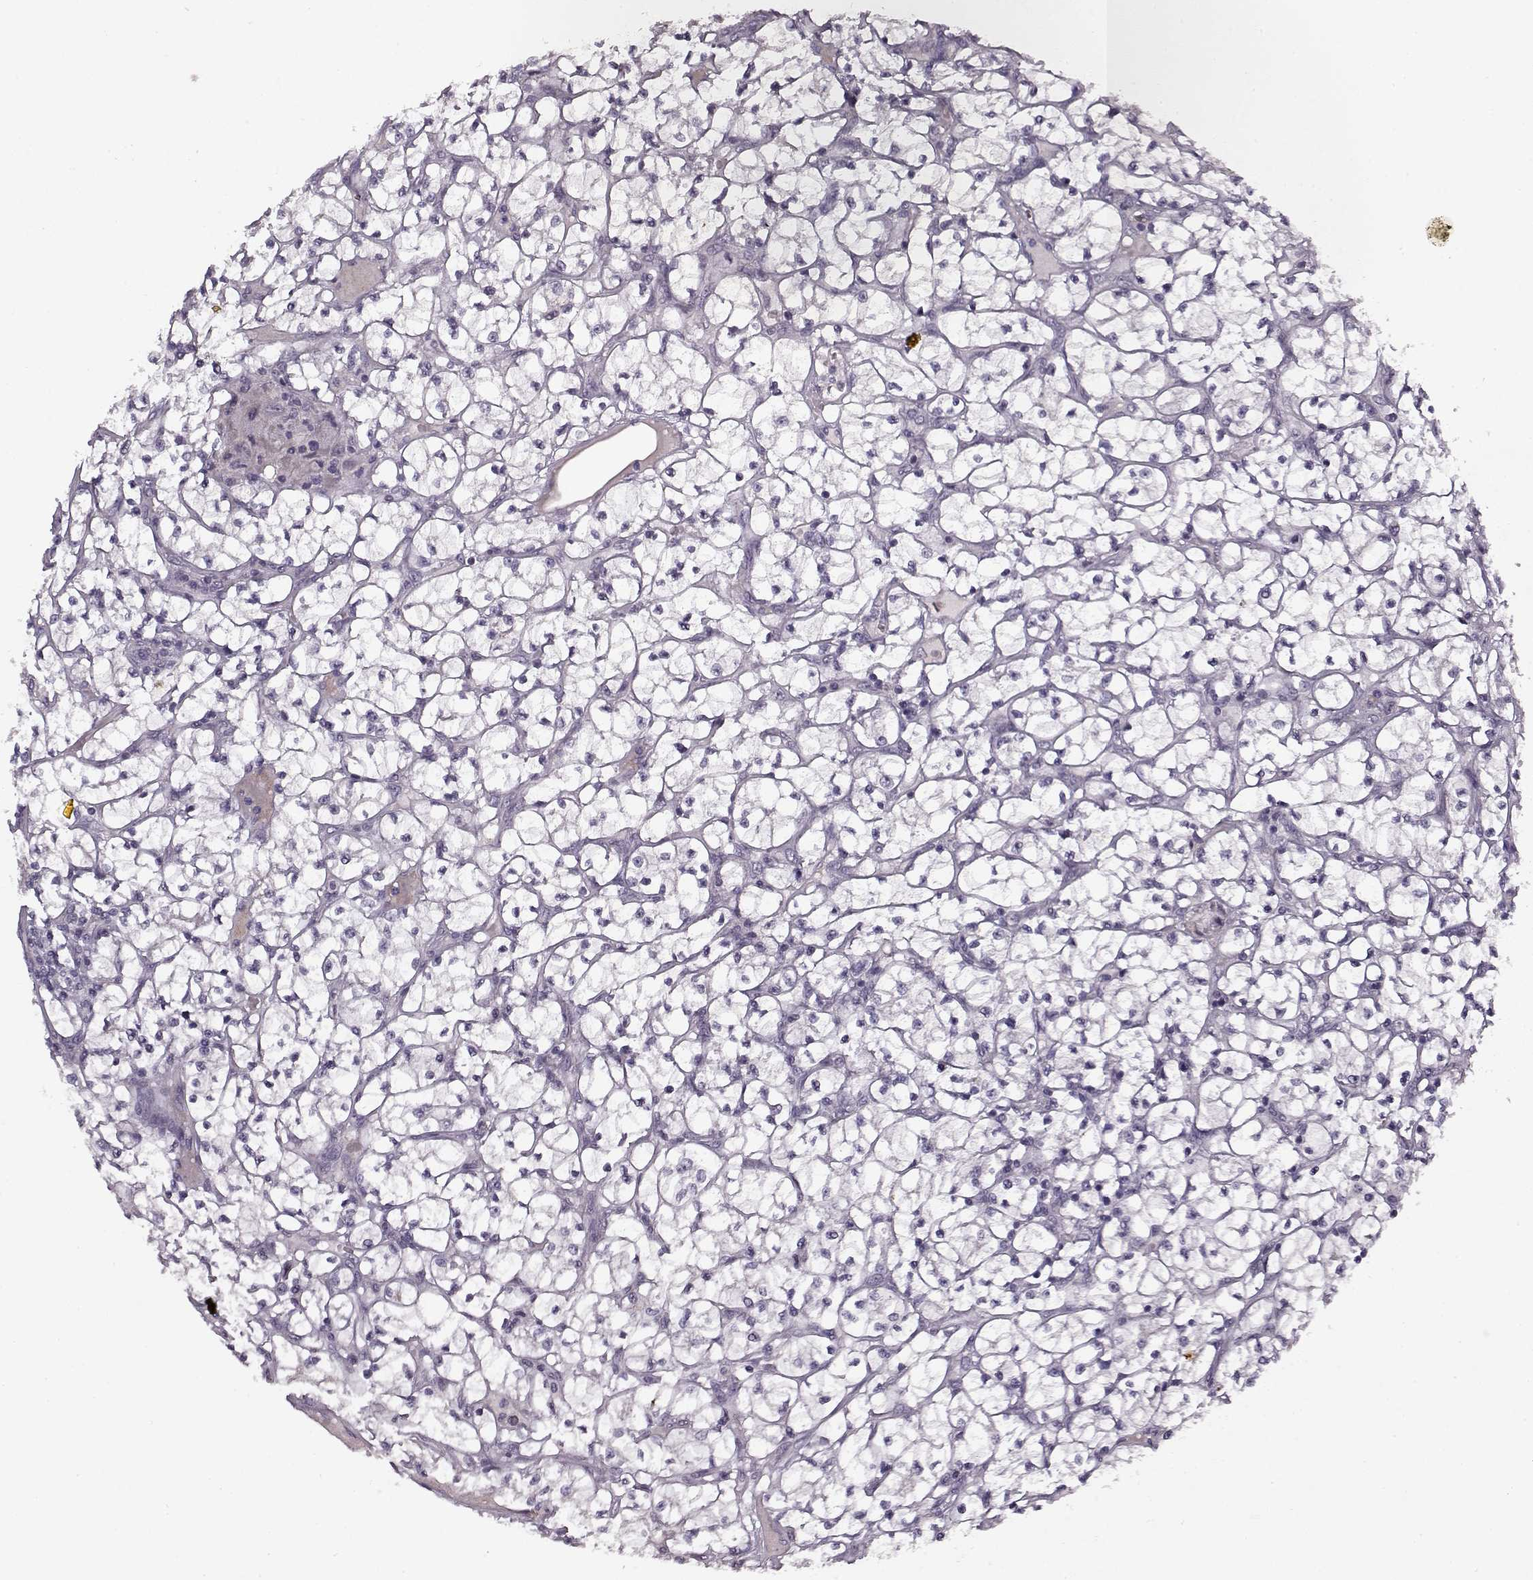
{"staining": {"intensity": "negative", "quantity": "none", "location": "none"}, "tissue": "renal cancer", "cell_type": "Tumor cells", "image_type": "cancer", "snomed": [{"axis": "morphology", "description": "Adenocarcinoma, NOS"}, {"axis": "topography", "description": "Kidney"}], "caption": "This is an IHC micrograph of human renal cancer (adenocarcinoma). There is no expression in tumor cells.", "gene": "KRT9", "patient": {"sex": "female", "age": 64}}